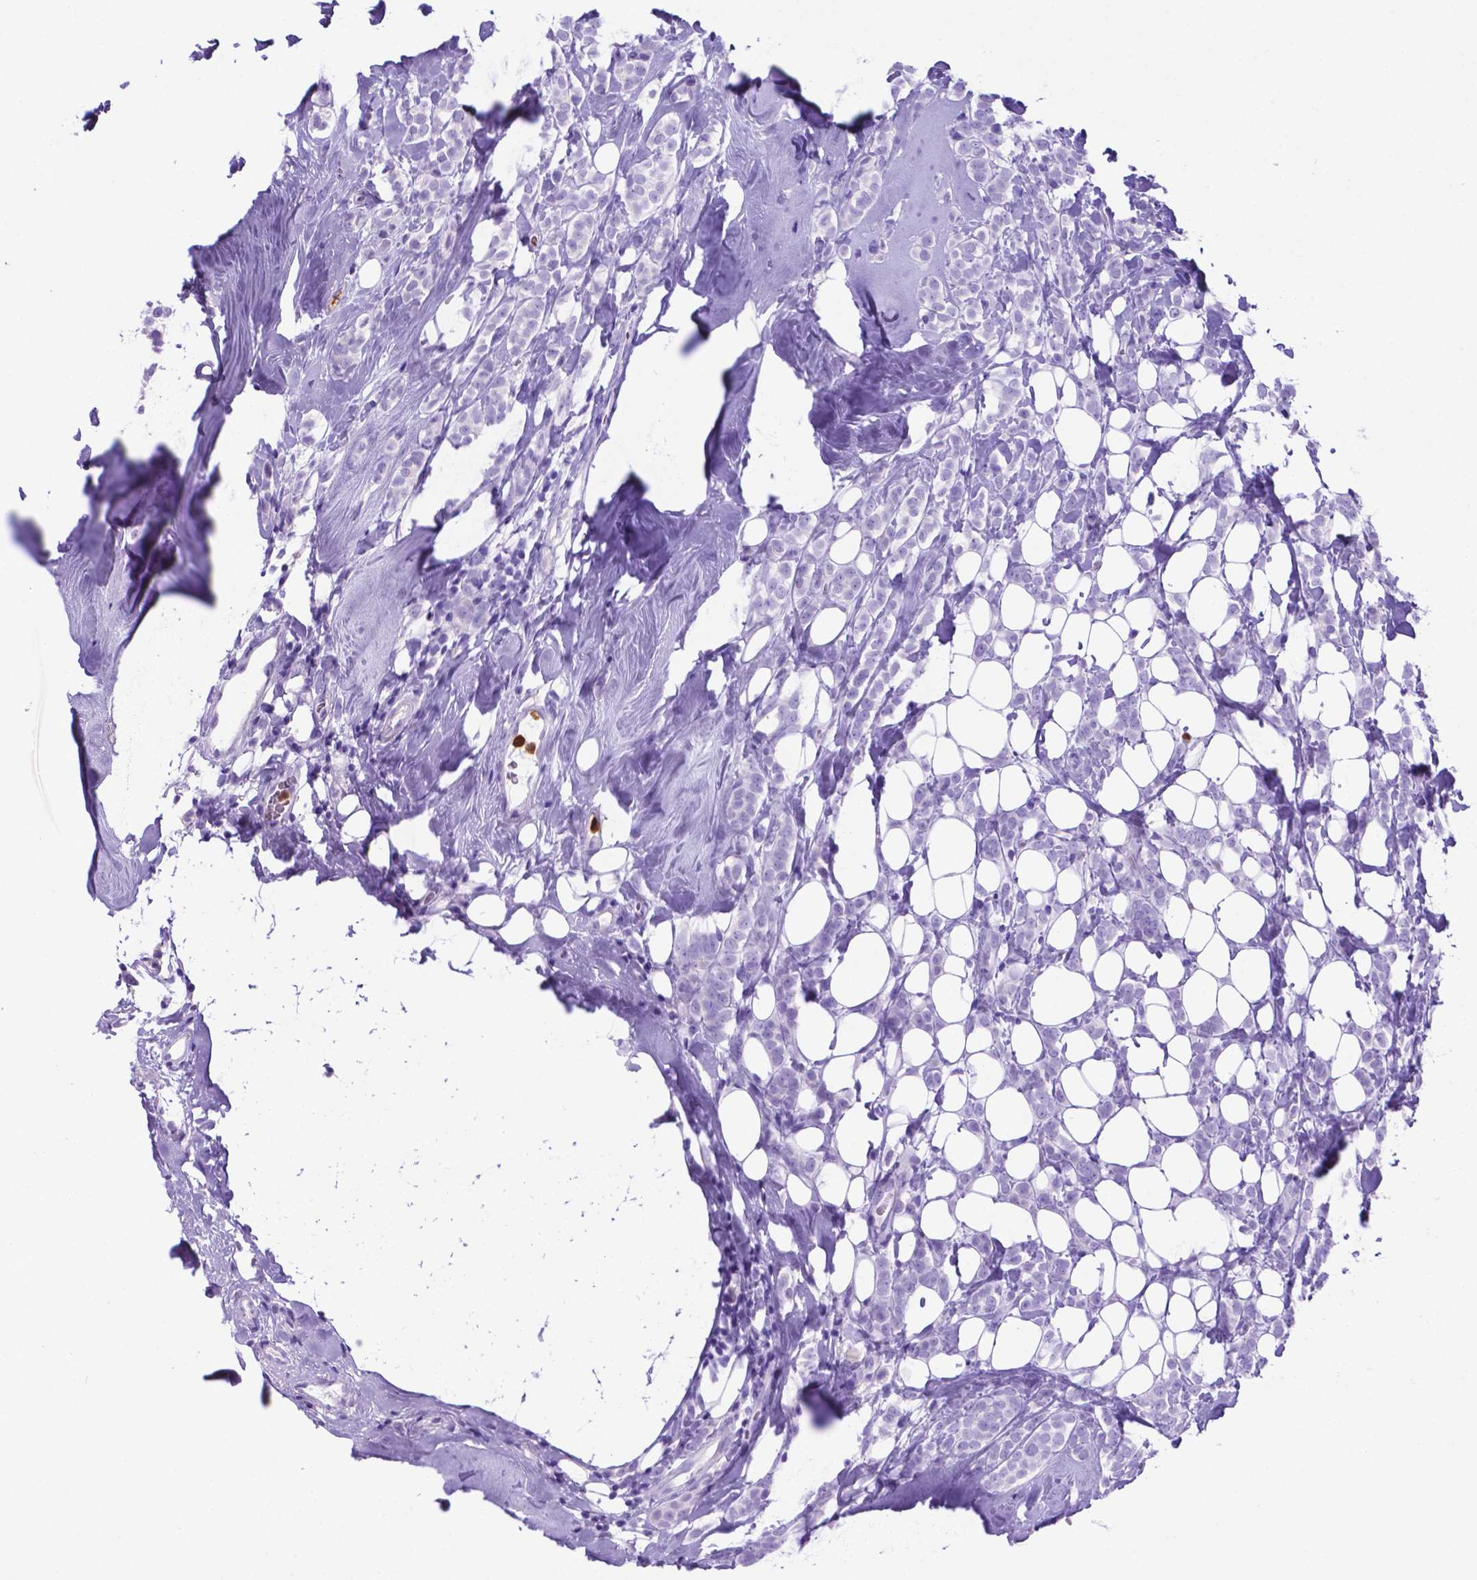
{"staining": {"intensity": "negative", "quantity": "none", "location": "none"}, "tissue": "breast cancer", "cell_type": "Tumor cells", "image_type": "cancer", "snomed": [{"axis": "morphology", "description": "Lobular carcinoma"}, {"axis": "topography", "description": "Breast"}], "caption": "Tumor cells show no significant expression in breast cancer (lobular carcinoma).", "gene": "LZTR1", "patient": {"sex": "female", "age": 49}}